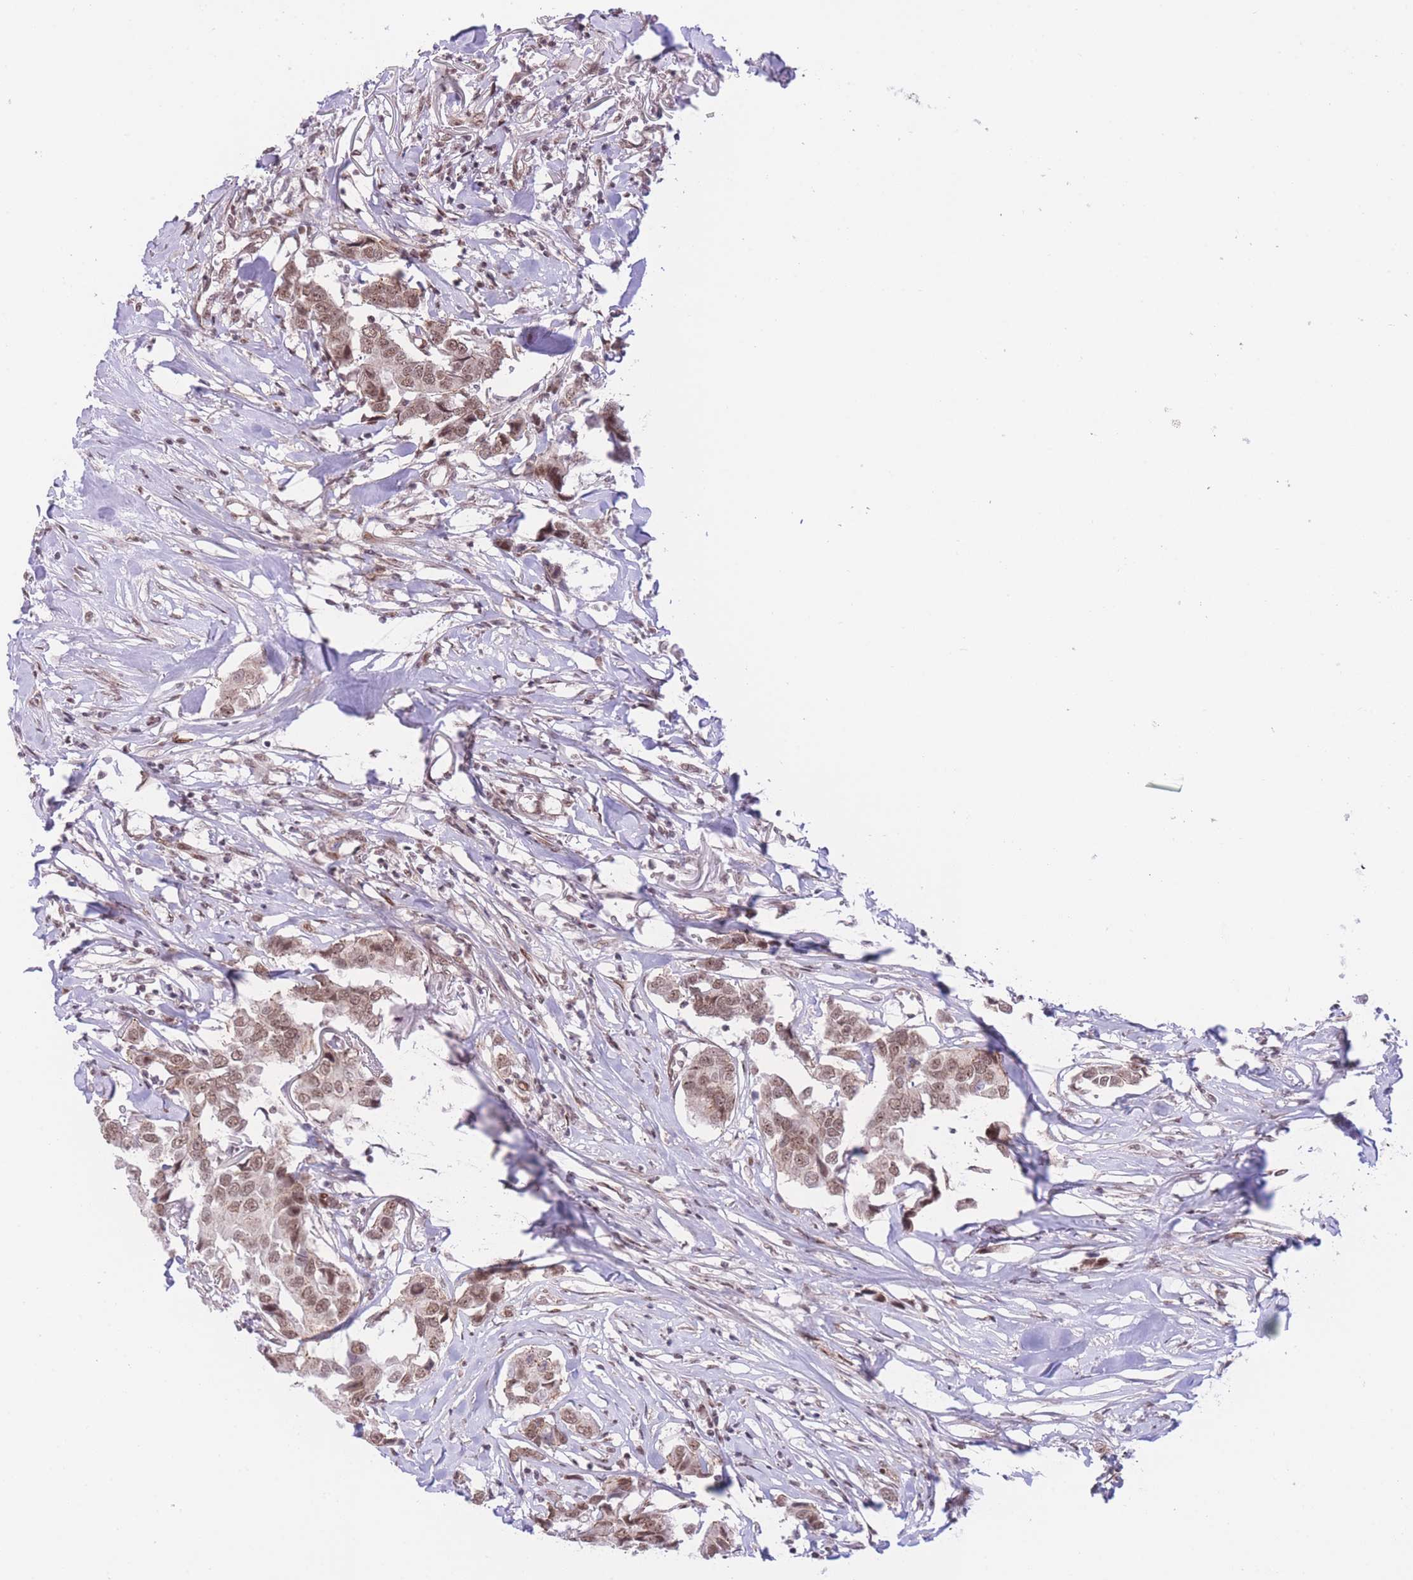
{"staining": {"intensity": "moderate", "quantity": ">75%", "location": "nuclear"}, "tissue": "breast cancer", "cell_type": "Tumor cells", "image_type": "cancer", "snomed": [{"axis": "morphology", "description": "Duct carcinoma"}, {"axis": "topography", "description": "Breast"}], "caption": "This photomicrograph demonstrates immunohistochemistry (IHC) staining of breast cancer (invasive ductal carcinoma), with medium moderate nuclear expression in approximately >75% of tumor cells.", "gene": "PCIF1", "patient": {"sex": "female", "age": 80}}